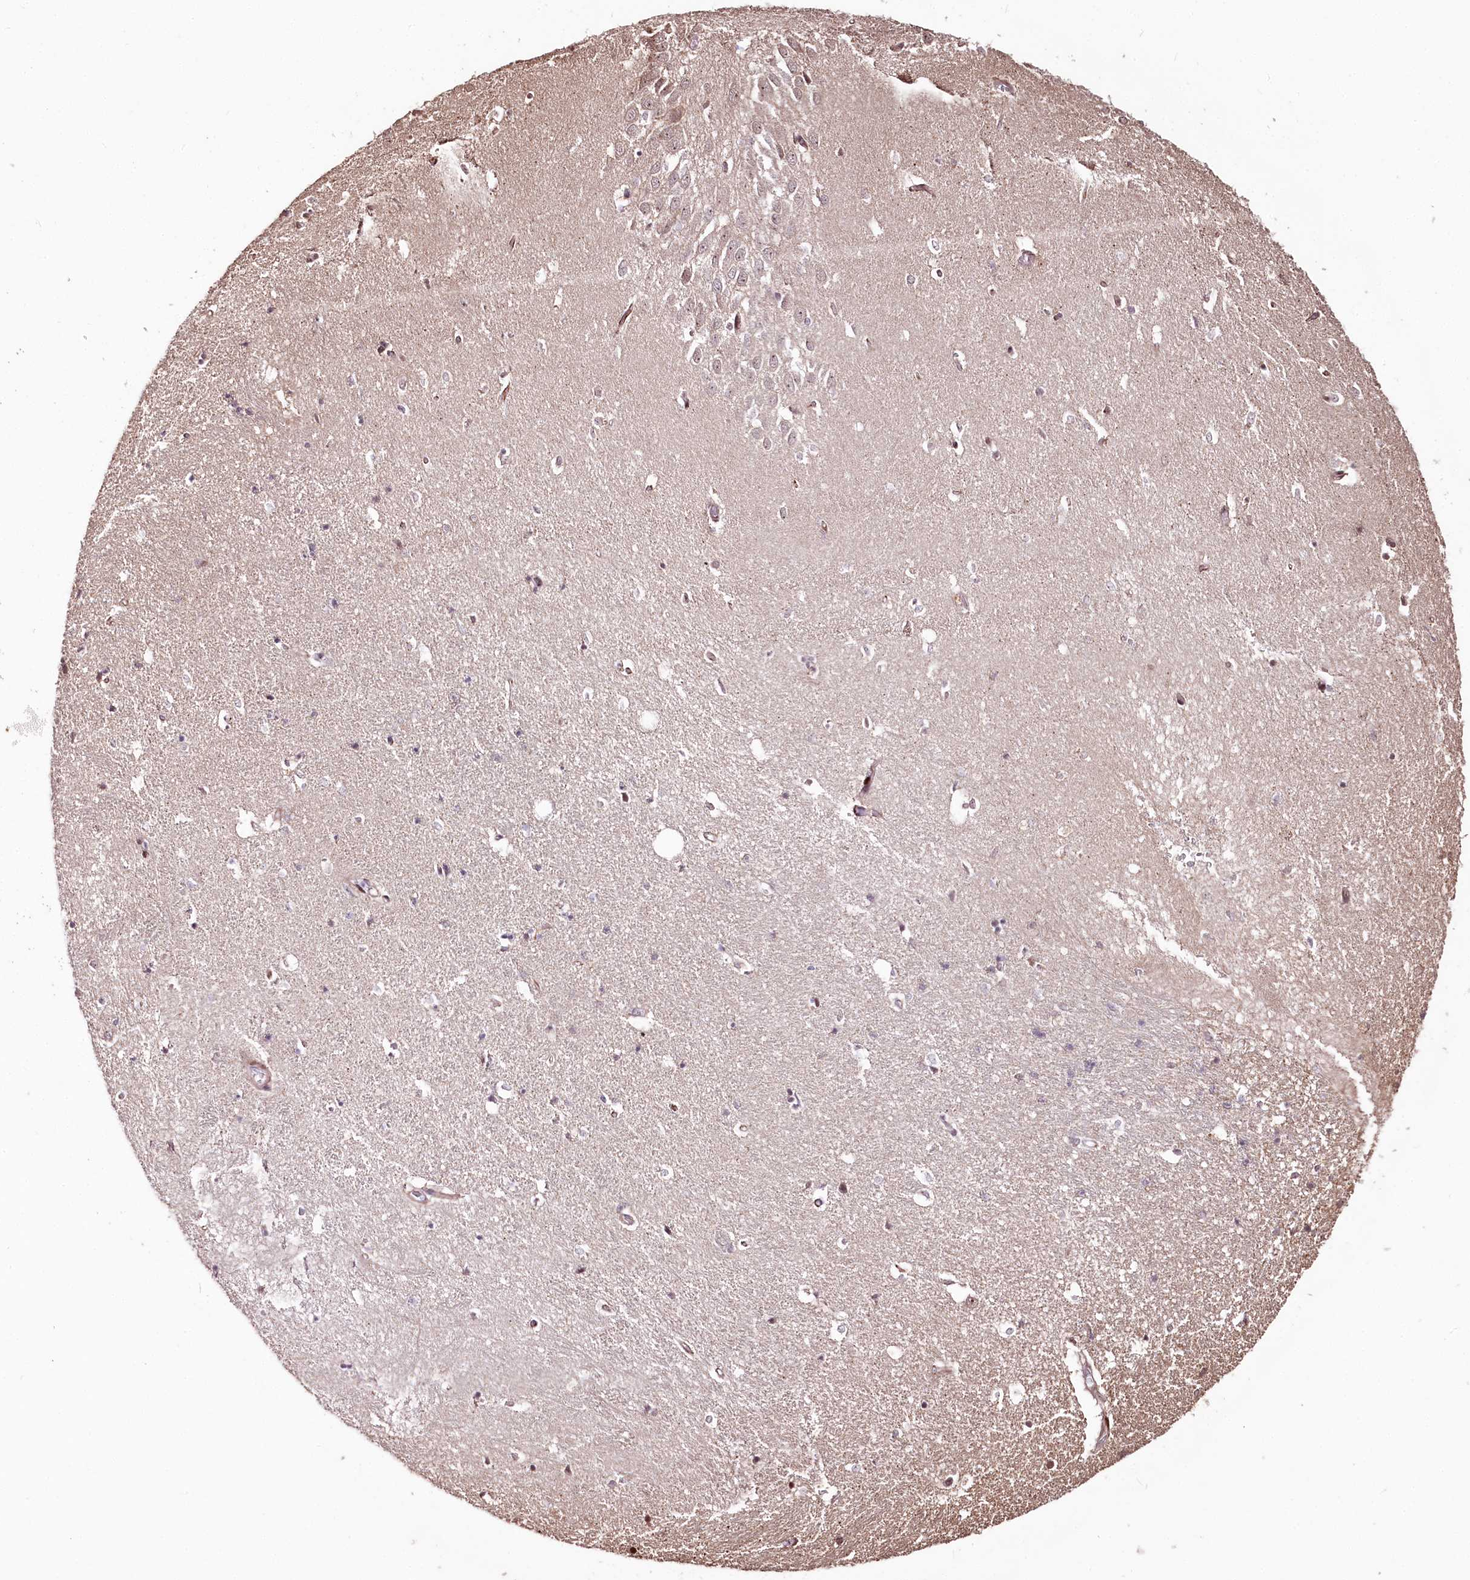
{"staining": {"intensity": "moderate", "quantity": "<25%", "location": "cytoplasmic/membranous,nuclear"}, "tissue": "hippocampus", "cell_type": "Glial cells", "image_type": "normal", "snomed": [{"axis": "morphology", "description": "Normal tissue, NOS"}, {"axis": "topography", "description": "Hippocampus"}], "caption": "Hippocampus was stained to show a protein in brown. There is low levels of moderate cytoplasmic/membranous,nuclear positivity in about <25% of glial cells. The protein is stained brown, and the nuclei are stained in blue (DAB IHC with brightfield microscopy, high magnification).", "gene": "DMP1", "patient": {"sex": "female", "age": 64}}